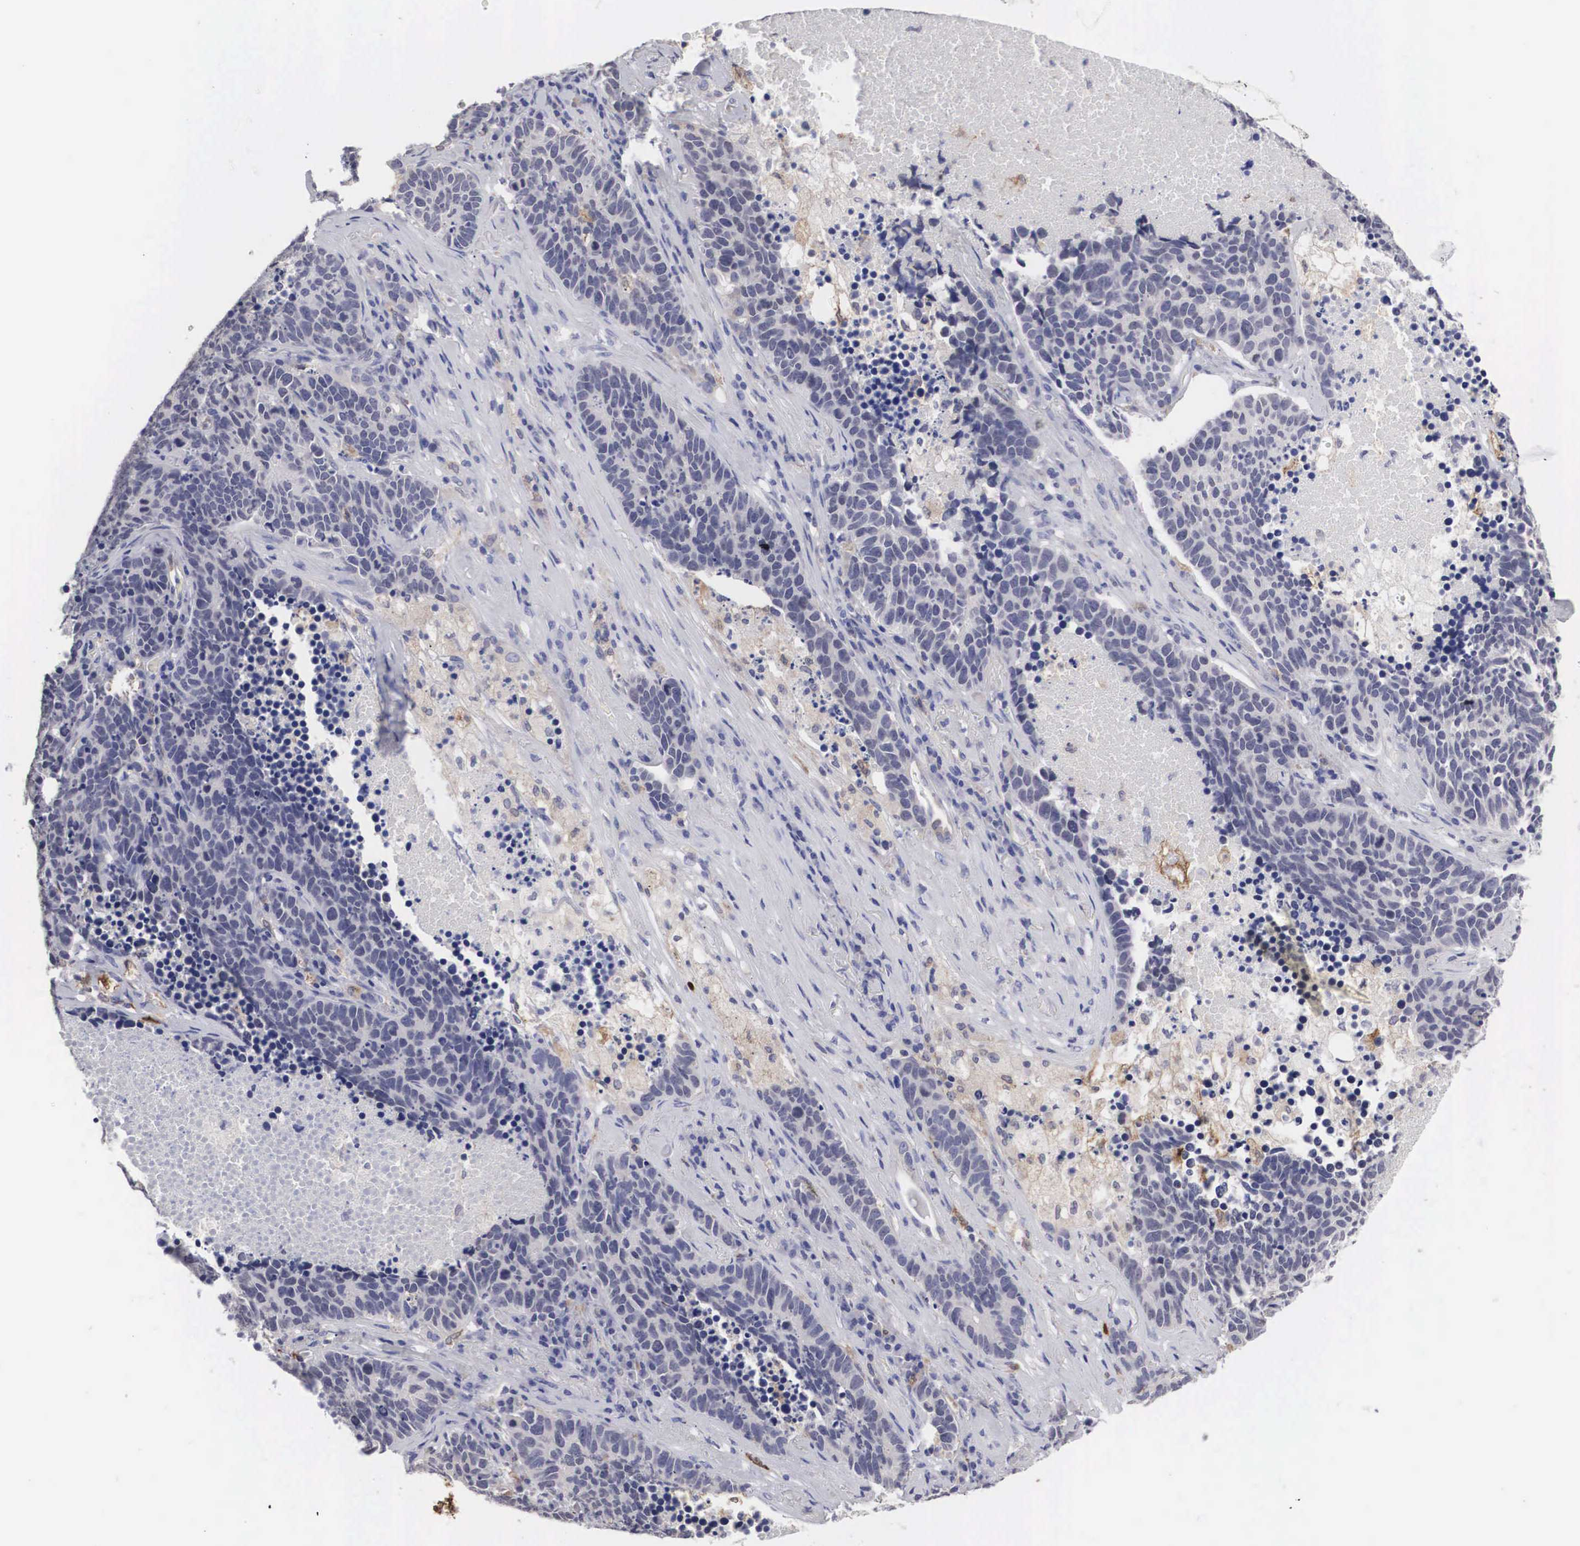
{"staining": {"intensity": "negative", "quantity": "none", "location": "none"}, "tissue": "lung cancer", "cell_type": "Tumor cells", "image_type": "cancer", "snomed": [{"axis": "morphology", "description": "Neoplasm, malignant, NOS"}, {"axis": "topography", "description": "Lung"}], "caption": "Lung cancer stained for a protein using IHC demonstrates no expression tumor cells.", "gene": "HMOX1", "patient": {"sex": "female", "age": 75}}